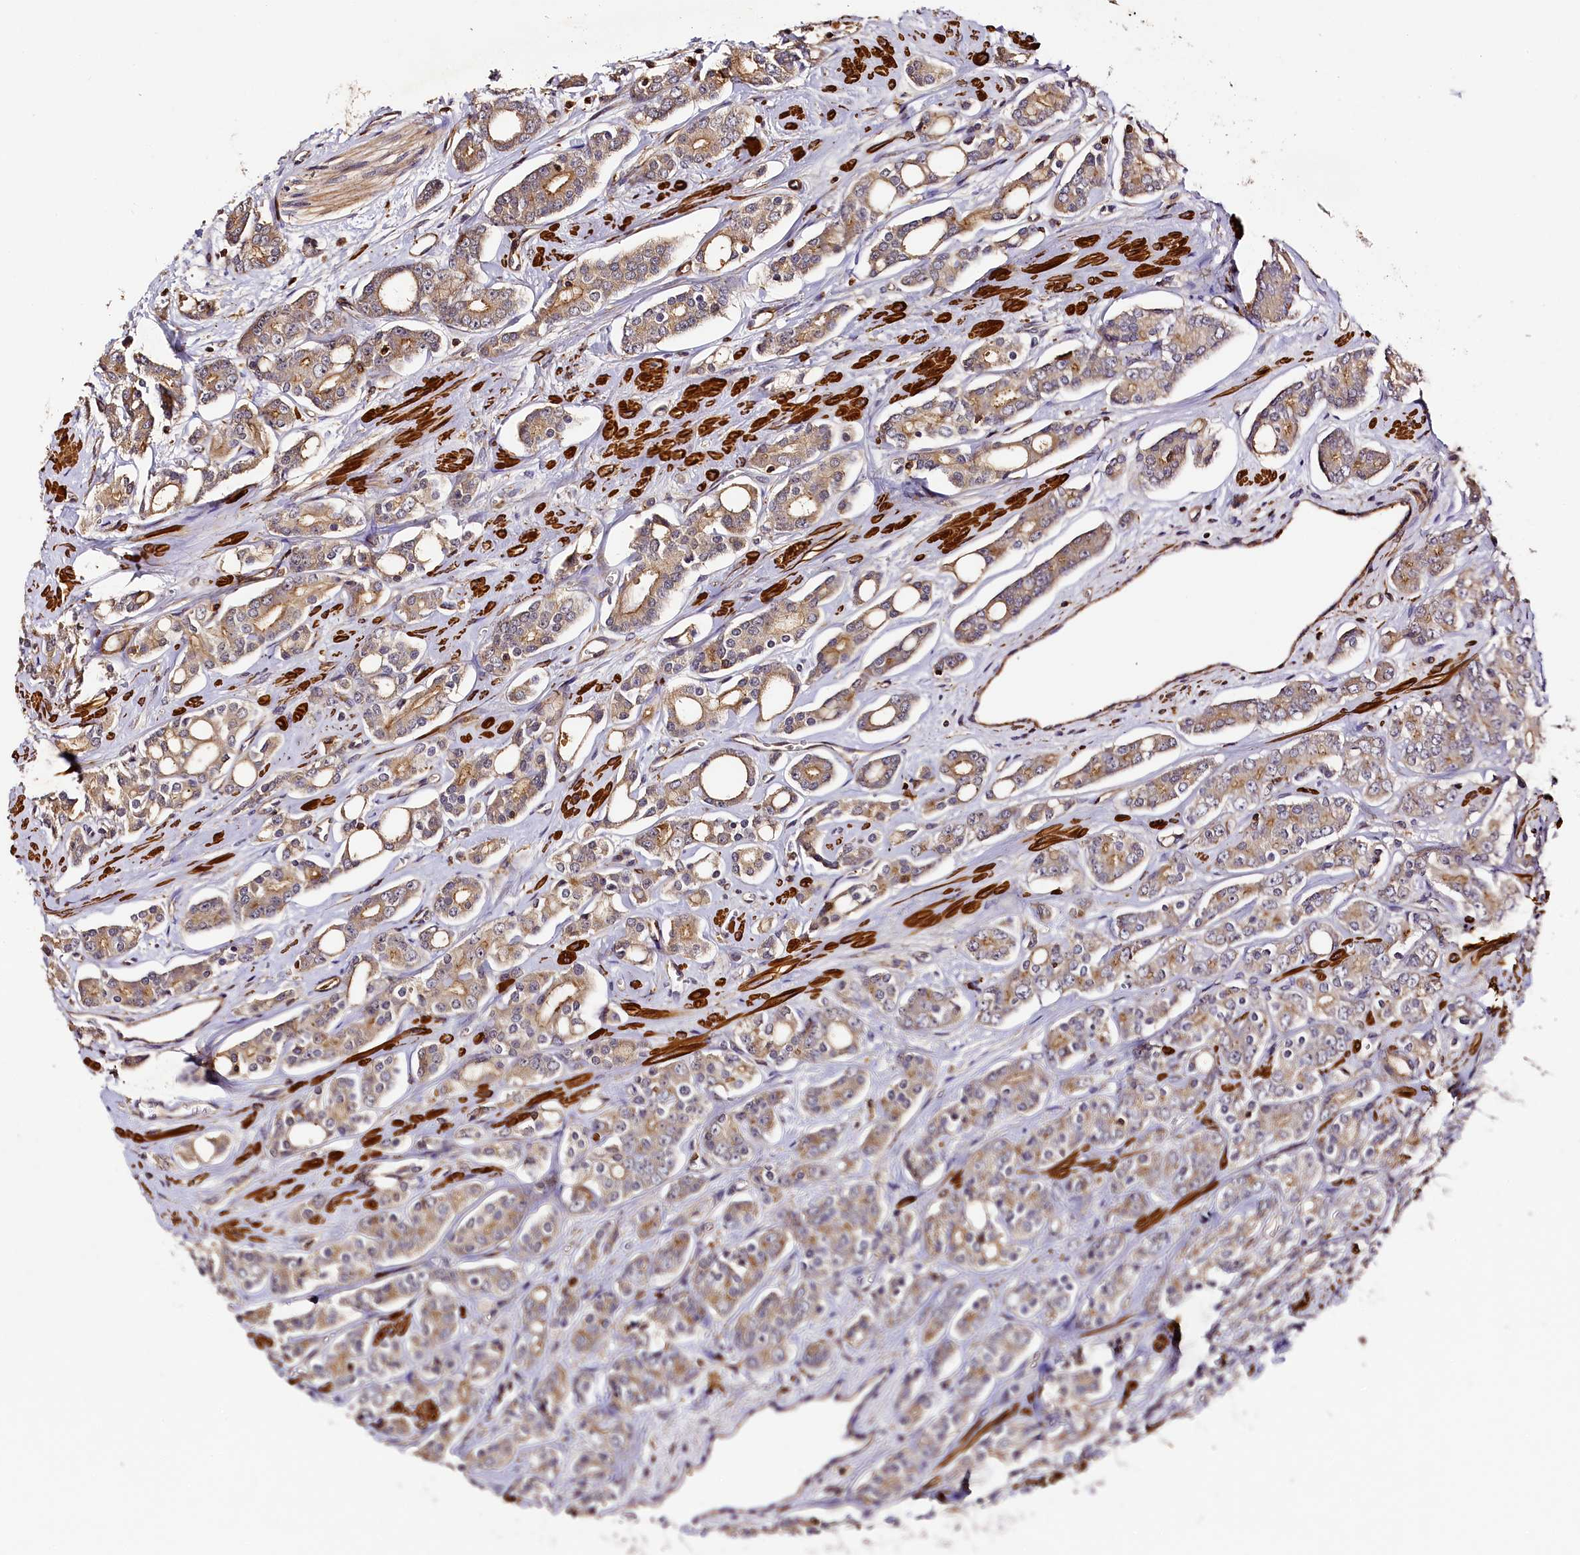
{"staining": {"intensity": "weak", "quantity": ">75%", "location": "cytoplasmic/membranous"}, "tissue": "prostate cancer", "cell_type": "Tumor cells", "image_type": "cancer", "snomed": [{"axis": "morphology", "description": "Adenocarcinoma, High grade"}, {"axis": "topography", "description": "Prostate"}], "caption": "Immunohistochemistry (IHC) of human prostate cancer (adenocarcinoma (high-grade)) demonstrates low levels of weak cytoplasmic/membranous staining in approximately >75% of tumor cells.", "gene": "RAPSN", "patient": {"sex": "male", "age": 62}}